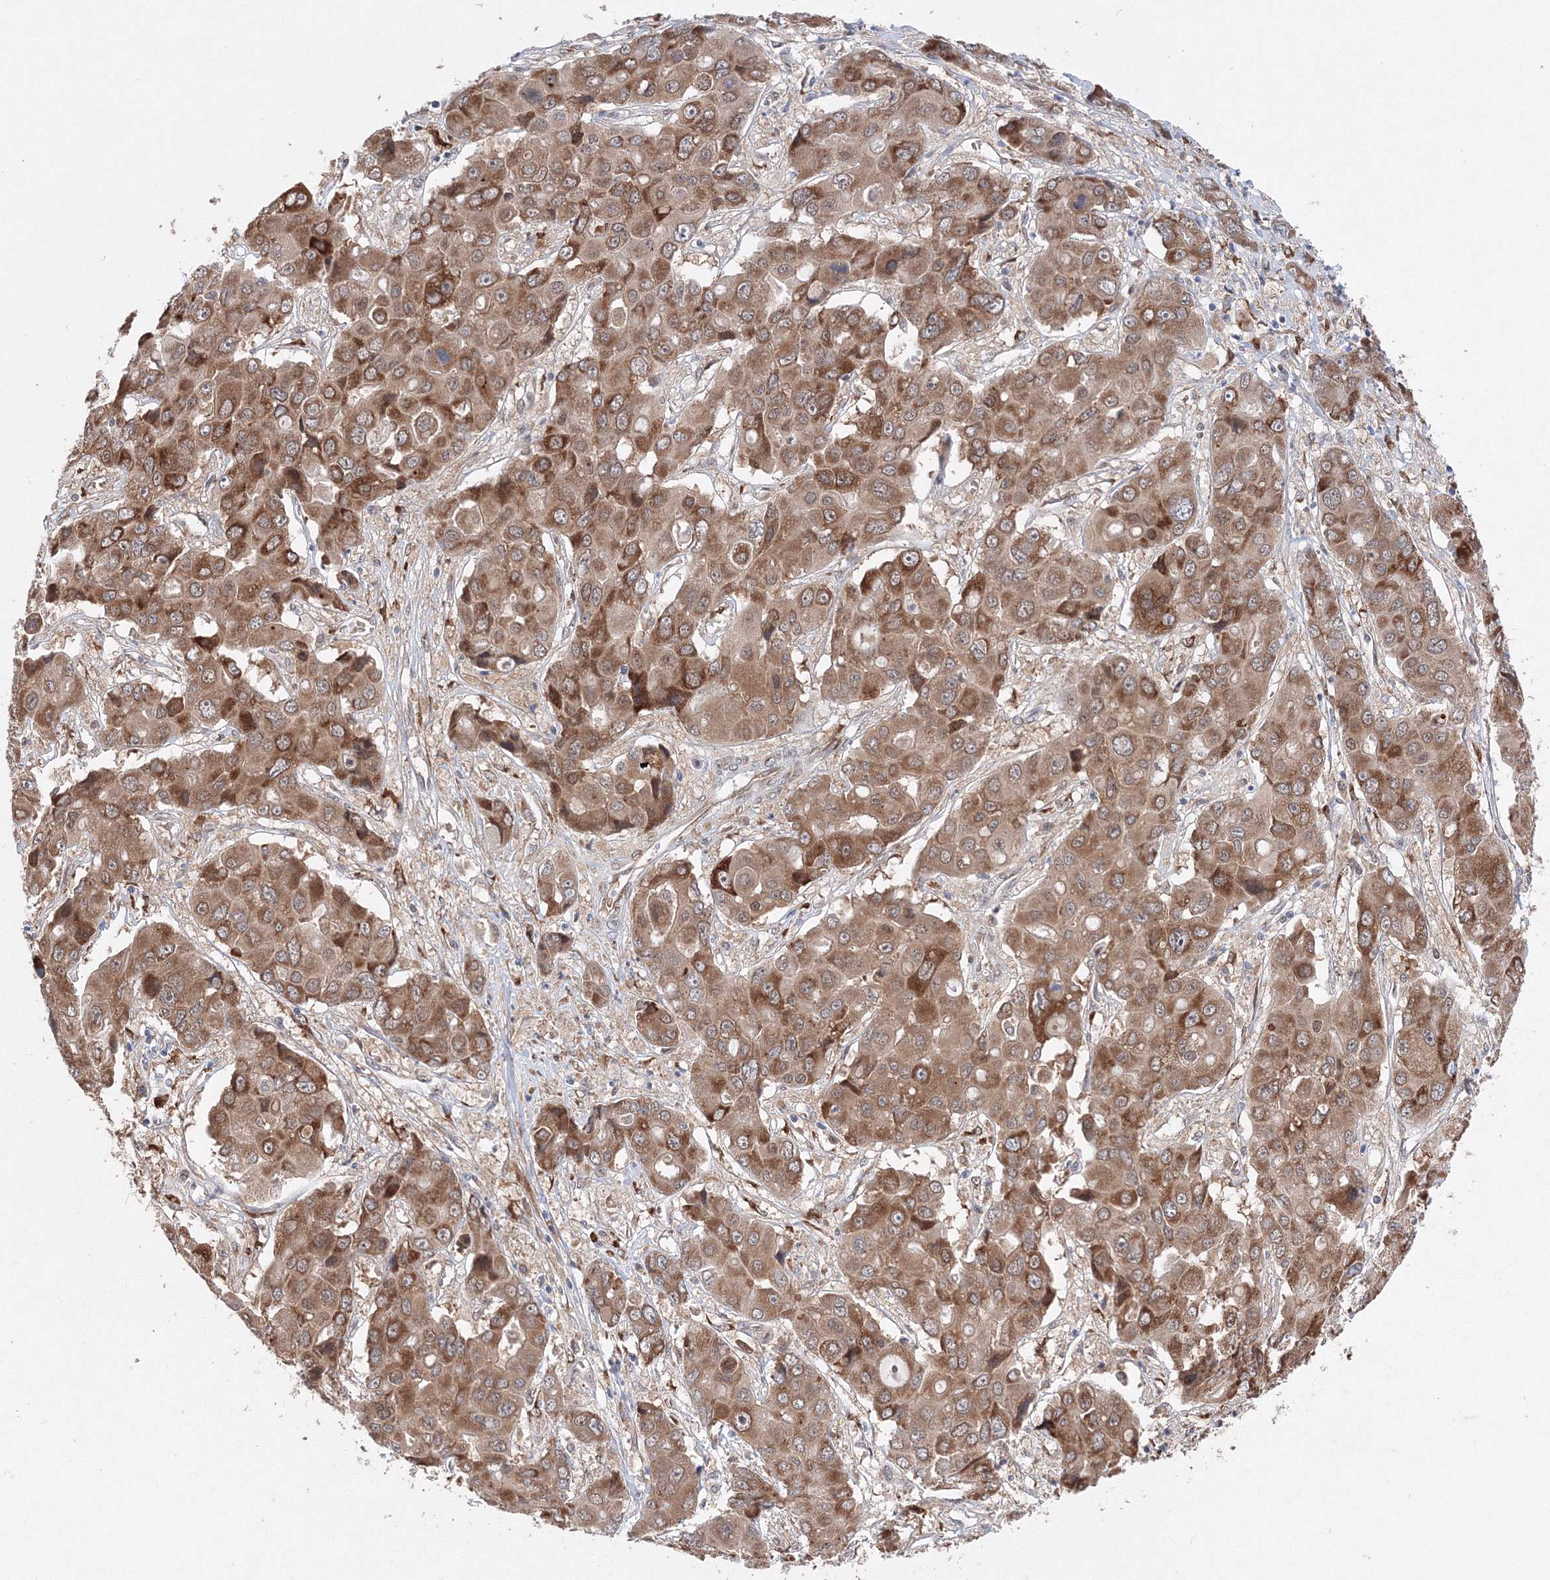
{"staining": {"intensity": "strong", "quantity": ">75%", "location": "cytoplasmic/membranous"}, "tissue": "liver cancer", "cell_type": "Tumor cells", "image_type": "cancer", "snomed": [{"axis": "morphology", "description": "Cholangiocarcinoma"}, {"axis": "topography", "description": "Liver"}], "caption": "Human cholangiocarcinoma (liver) stained for a protein (brown) shows strong cytoplasmic/membranous positive positivity in approximately >75% of tumor cells.", "gene": "DIS3L2", "patient": {"sex": "male", "age": 67}}